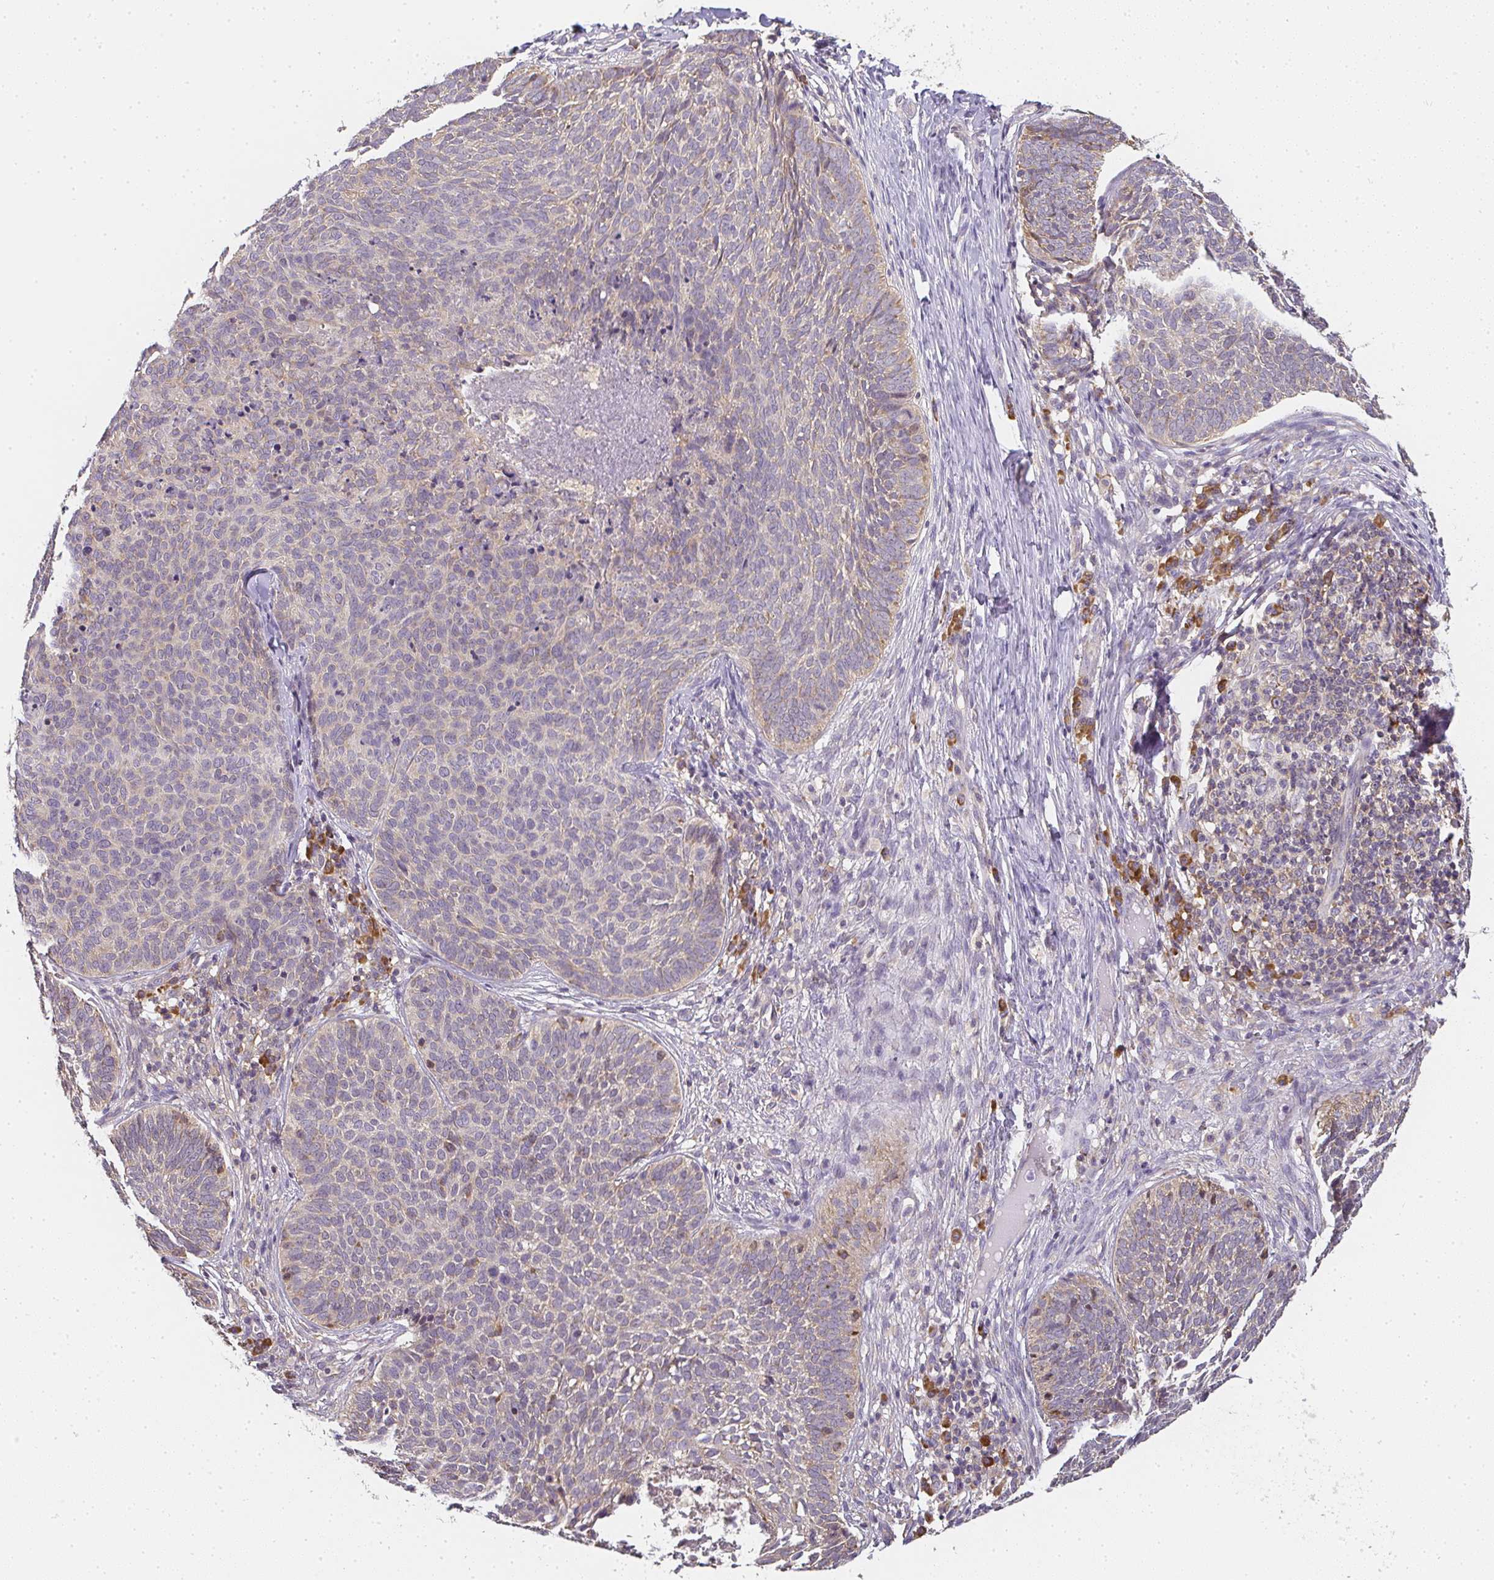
{"staining": {"intensity": "weak", "quantity": "<25%", "location": "cytoplasmic/membranous"}, "tissue": "skin cancer", "cell_type": "Tumor cells", "image_type": "cancer", "snomed": [{"axis": "morphology", "description": "Basal cell carcinoma"}, {"axis": "topography", "description": "Skin"}, {"axis": "topography", "description": "Skin of face"}], "caption": "The immunohistochemistry (IHC) image has no significant positivity in tumor cells of skin cancer tissue.", "gene": "SLC35B3", "patient": {"sex": "male", "age": 56}}